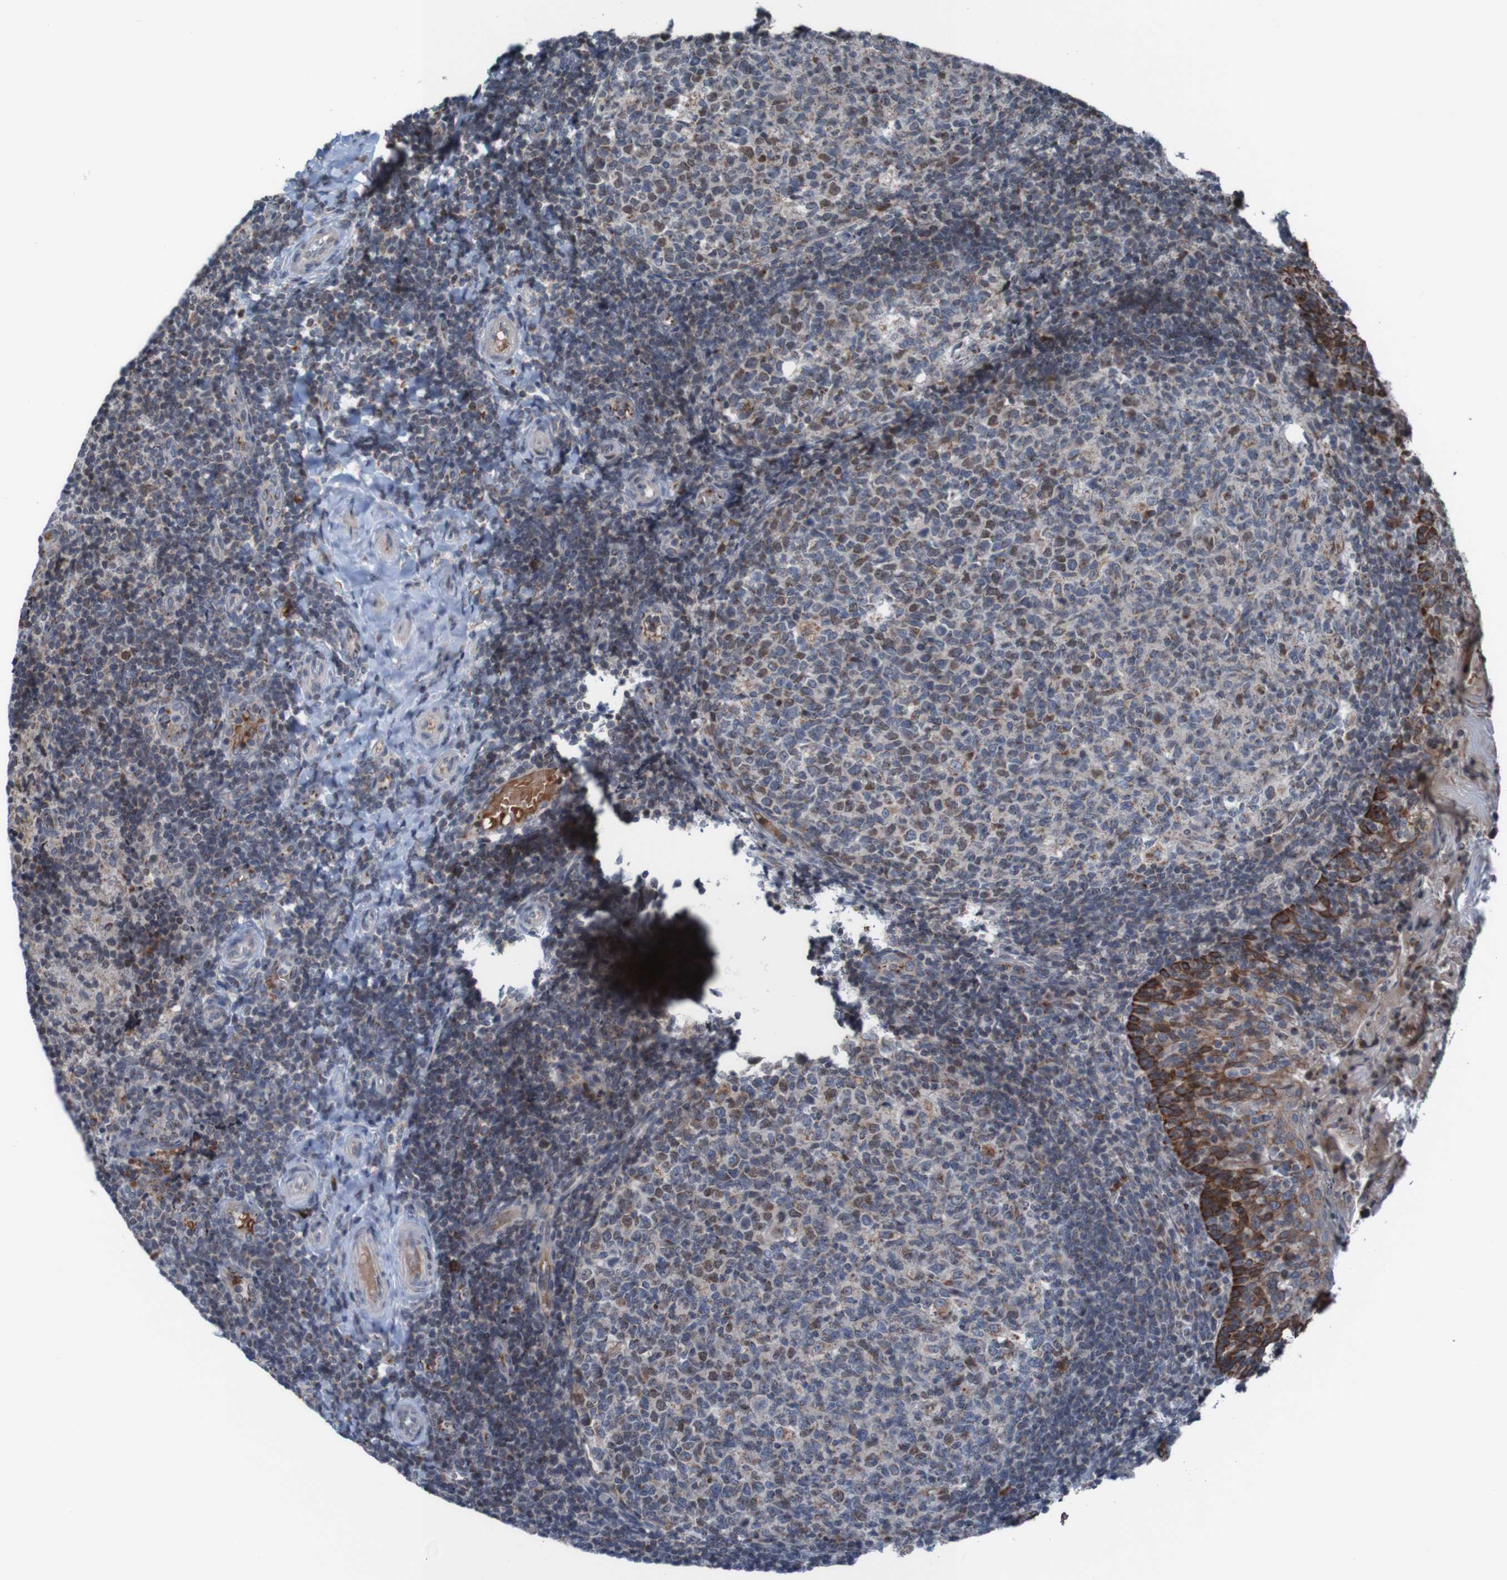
{"staining": {"intensity": "weak", "quantity": "25%-75%", "location": "cytoplasmic/membranous,nuclear"}, "tissue": "tonsil", "cell_type": "Germinal center cells", "image_type": "normal", "snomed": [{"axis": "morphology", "description": "Normal tissue, NOS"}, {"axis": "topography", "description": "Tonsil"}], "caption": "Protein staining of unremarkable tonsil demonstrates weak cytoplasmic/membranous,nuclear staining in approximately 25%-75% of germinal center cells. Immunohistochemistry (ihc) stains the protein in brown and the nuclei are stained blue.", "gene": "UNG", "patient": {"sex": "female", "age": 19}}